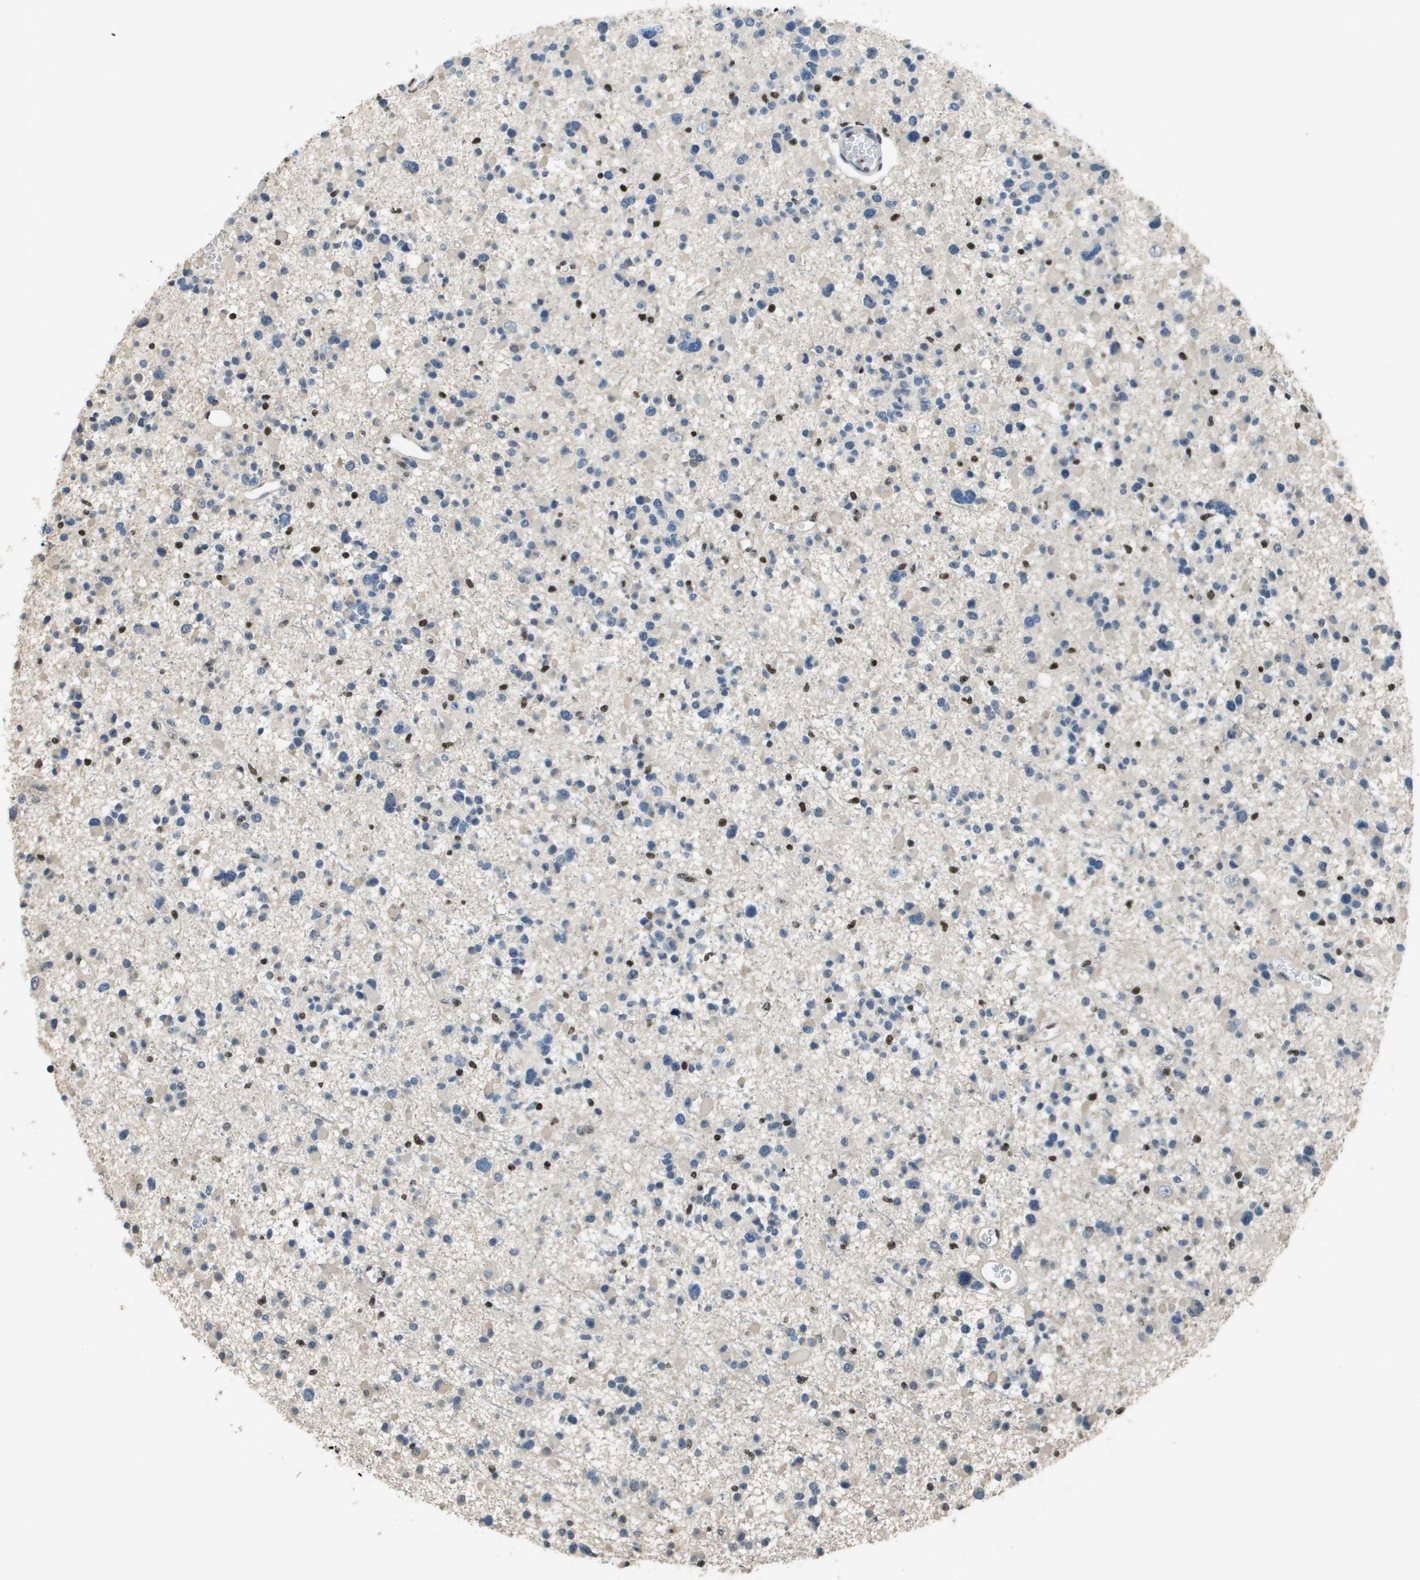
{"staining": {"intensity": "moderate", "quantity": "<25%", "location": "nuclear"}, "tissue": "glioma", "cell_type": "Tumor cells", "image_type": "cancer", "snomed": [{"axis": "morphology", "description": "Glioma, malignant, Low grade"}, {"axis": "topography", "description": "Brain"}], "caption": "An immunohistochemistry (IHC) photomicrograph of tumor tissue is shown. Protein staining in brown highlights moderate nuclear positivity in malignant low-grade glioma within tumor cells.", "gene": "SP100", "patient": {"sex": "female", "age": 22}}